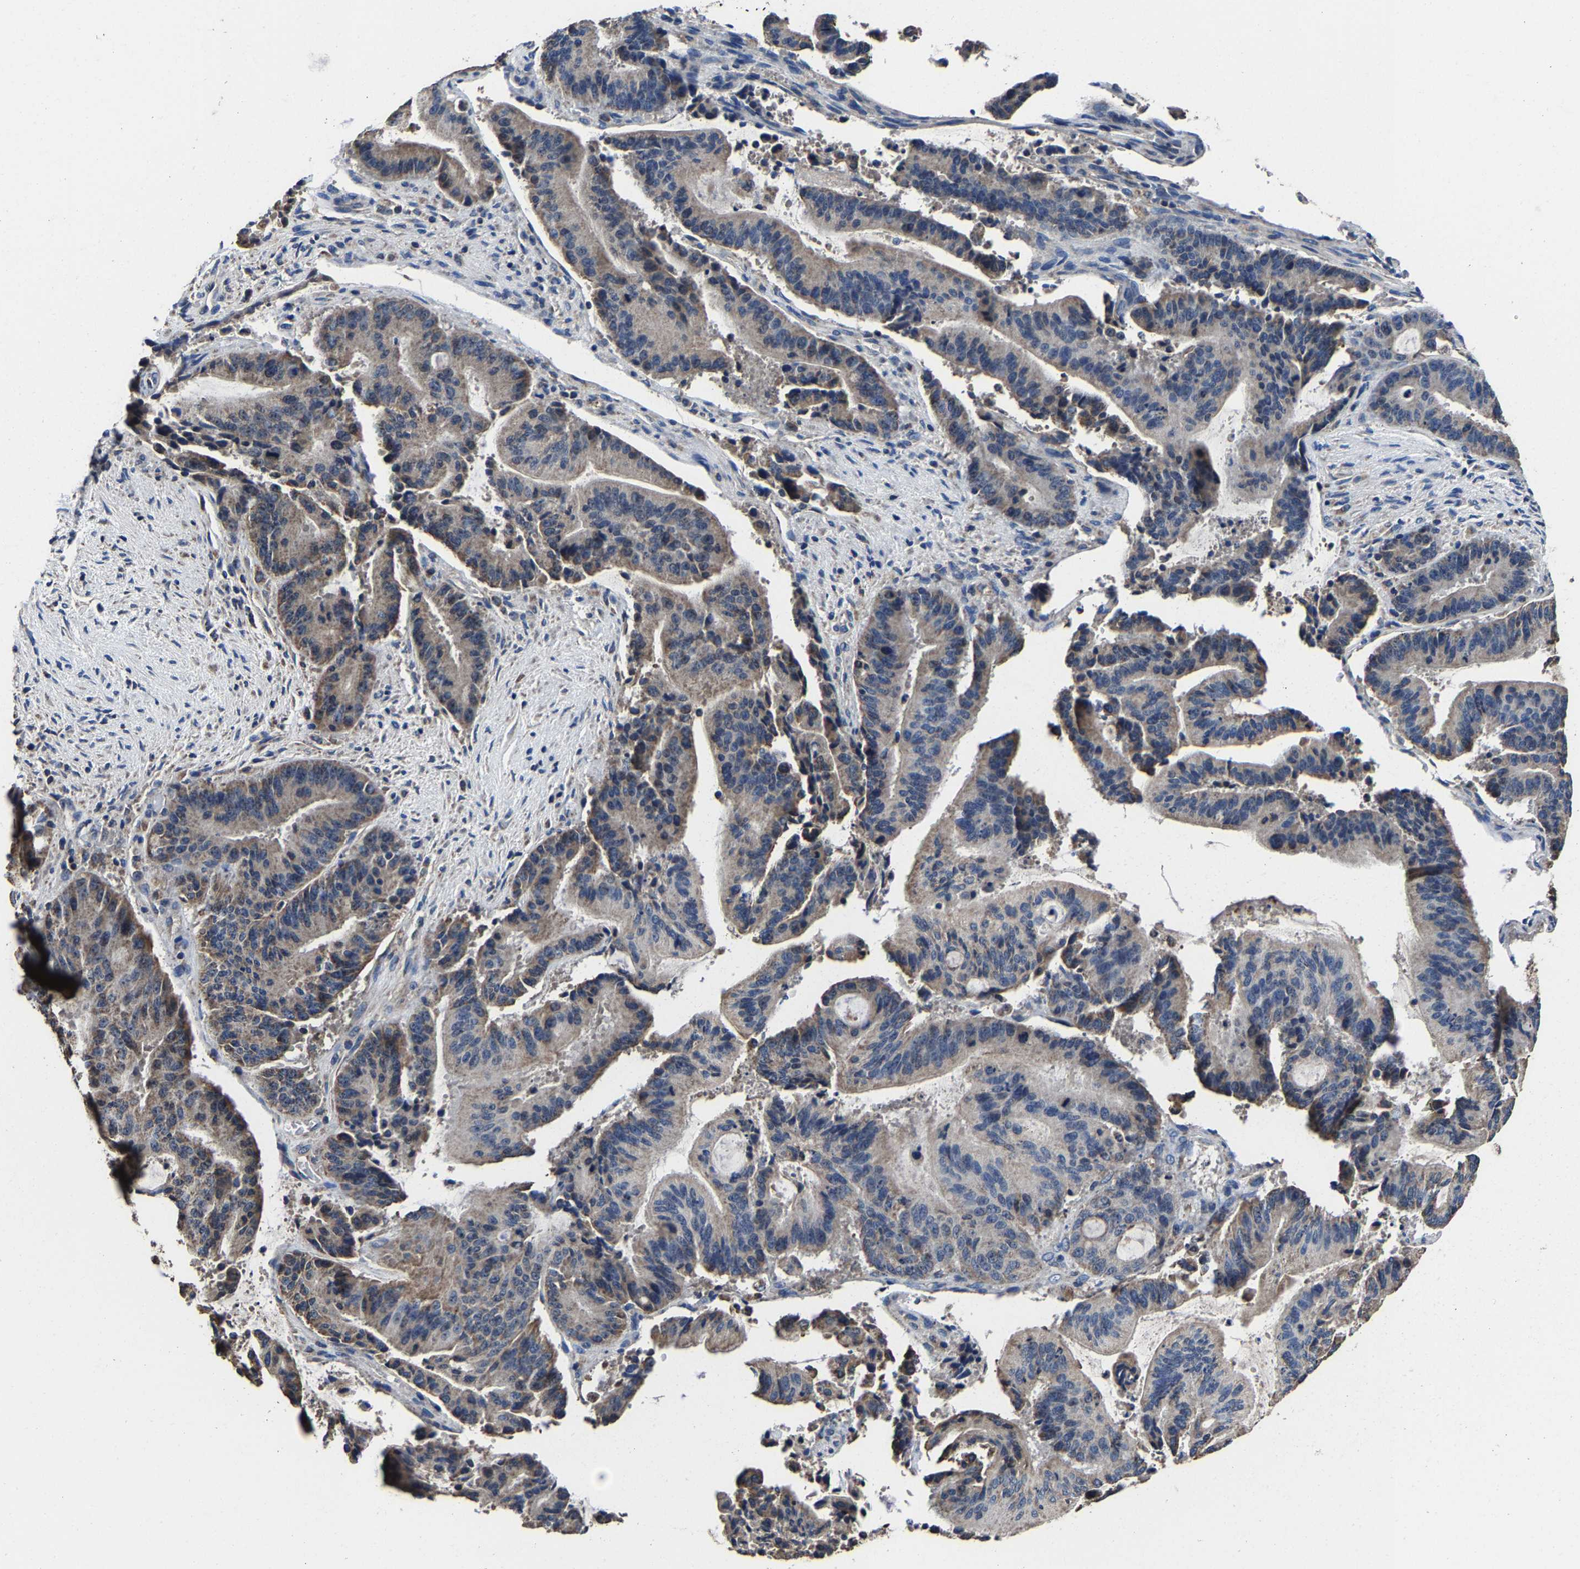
{"staining": {"intensity": "weak", "quantity": "25%-75%", "location": "cytoplasmic/membranous"}, "tissue": "liver cancer", "cell_type": "Tumor cells", "image_type": "cancer", "snomed": [{"axis": "morphology", "description": "Normal tissue, NOS"}, {"axis": "morphology", "description": "Cholangiocarcinoma"}, {"axis": "topography", "description": "Liver"}, {"axis": "topography", "description": "Peripheral nerve tissue"}], "caption": "Immunohistochemical staining of cholangiocarcinoma (liver) reveals weak cytoplasmic/membranous protein staining in about 25%-75% of tumor cells.", "gene": "ZCCHC7", "patient": {"sex": "female", "age": 73}}